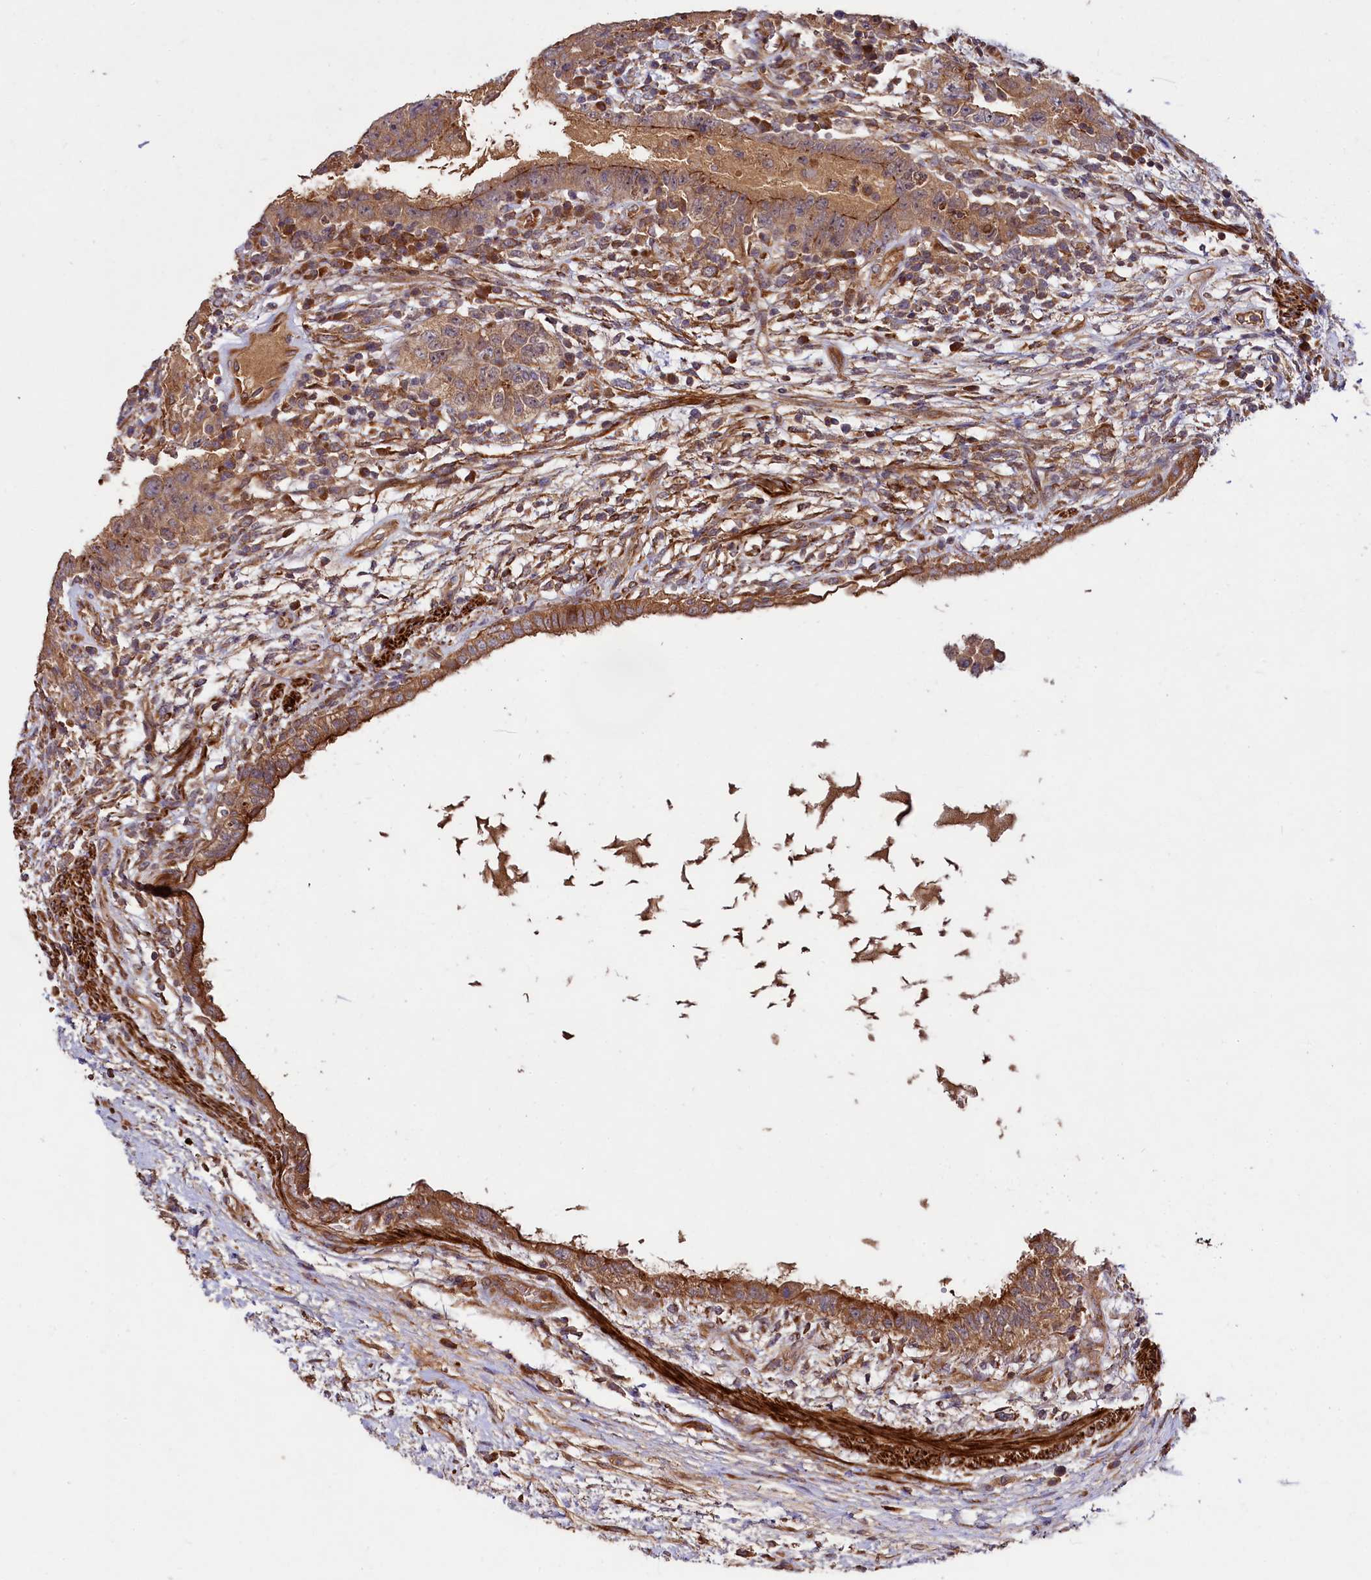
{"staining": {"intensity": "moderate", "quantity": ">75%", "location": "cytoplasmic/membranous"}, "tissue": "testis cancer", "cell_type": "Tumor cells", "image_type": "cancer", "snomed": [{"axis": "morphology", "description": "Carcinoma, Embryonal, NOS"}, {"axis": "topography", "description": "Testis"}], "caption": "A high-resolution photomicrograph shows IHC staining of testis embryonal carcinoma, which displays moderate cytoplasmic/membranous expression in approximately >75% of tumor cells. (DAB (3,3'-diaminobenzidine) = brown stain, brightfield microscopy at high magnification).", "gene": "CCDC102A", "patient": {"sex": "male", "age": 26}}